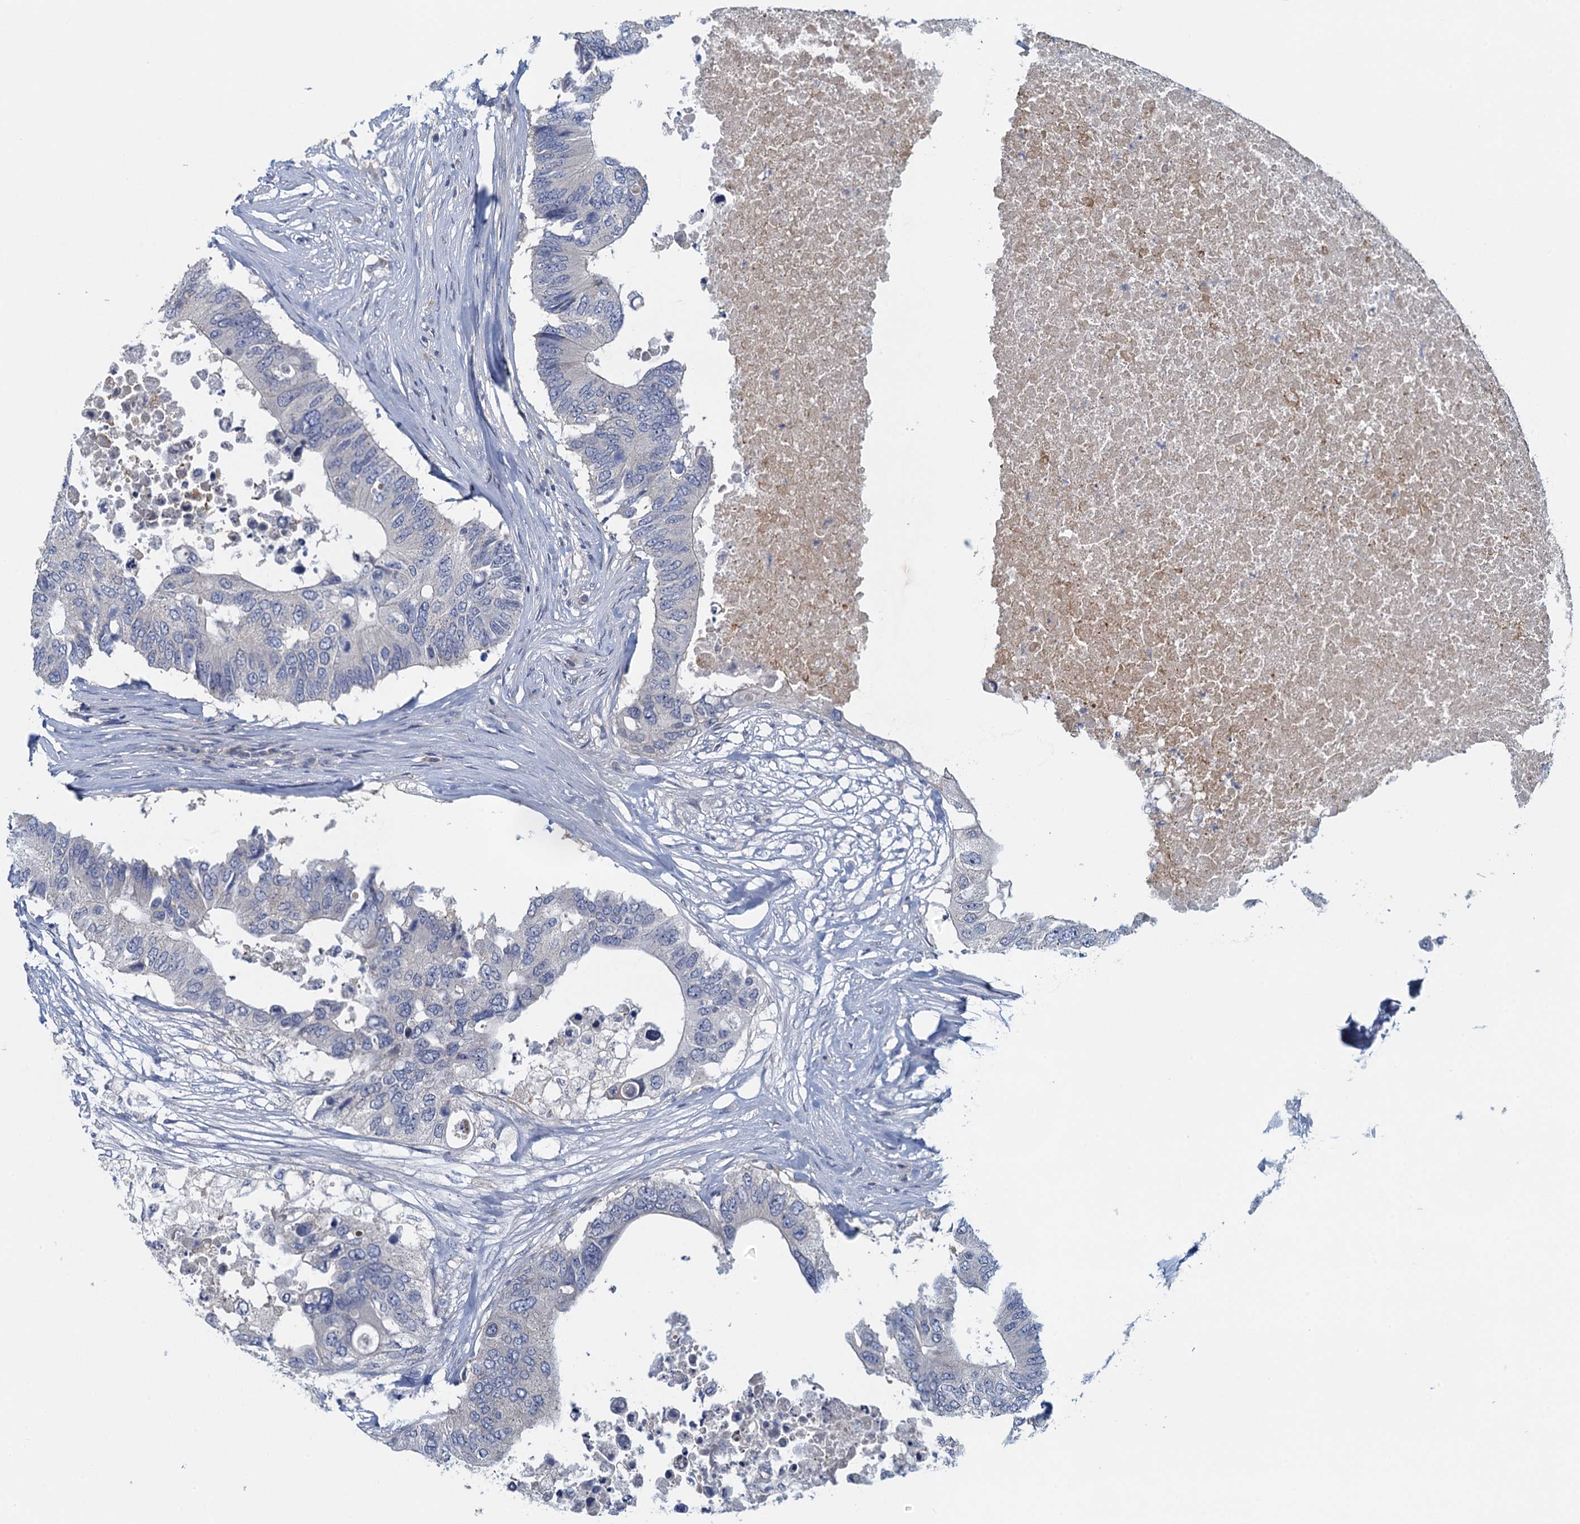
{"staining": {"intensity": "negative", "quantity": "none", "location": "none"}, "tissue": "colorectal cancer", "cell_type": "Tumor cells", "image_type": "cancer", "snomed": [{"axis": "morphology", "description": "Adenocarcinoma, NOS"}, {"axis": "topography", "description": "Colon"}], "caption": "Immunohistochemistry (IHC) histopathology image of neoplastic tissue: adenocarcinoma (colorectal) stained with DAB (3,3'-diaminobenzidine) demonstrates no significant protein staining in tumor cells. (DAB (3,3'-diaminobenzidine) immunohistochemistry visualized using brightfield microscopy, high magnification).", "gene": "NCKAP1L", "patient": {"sex": "male", "age": 71}}